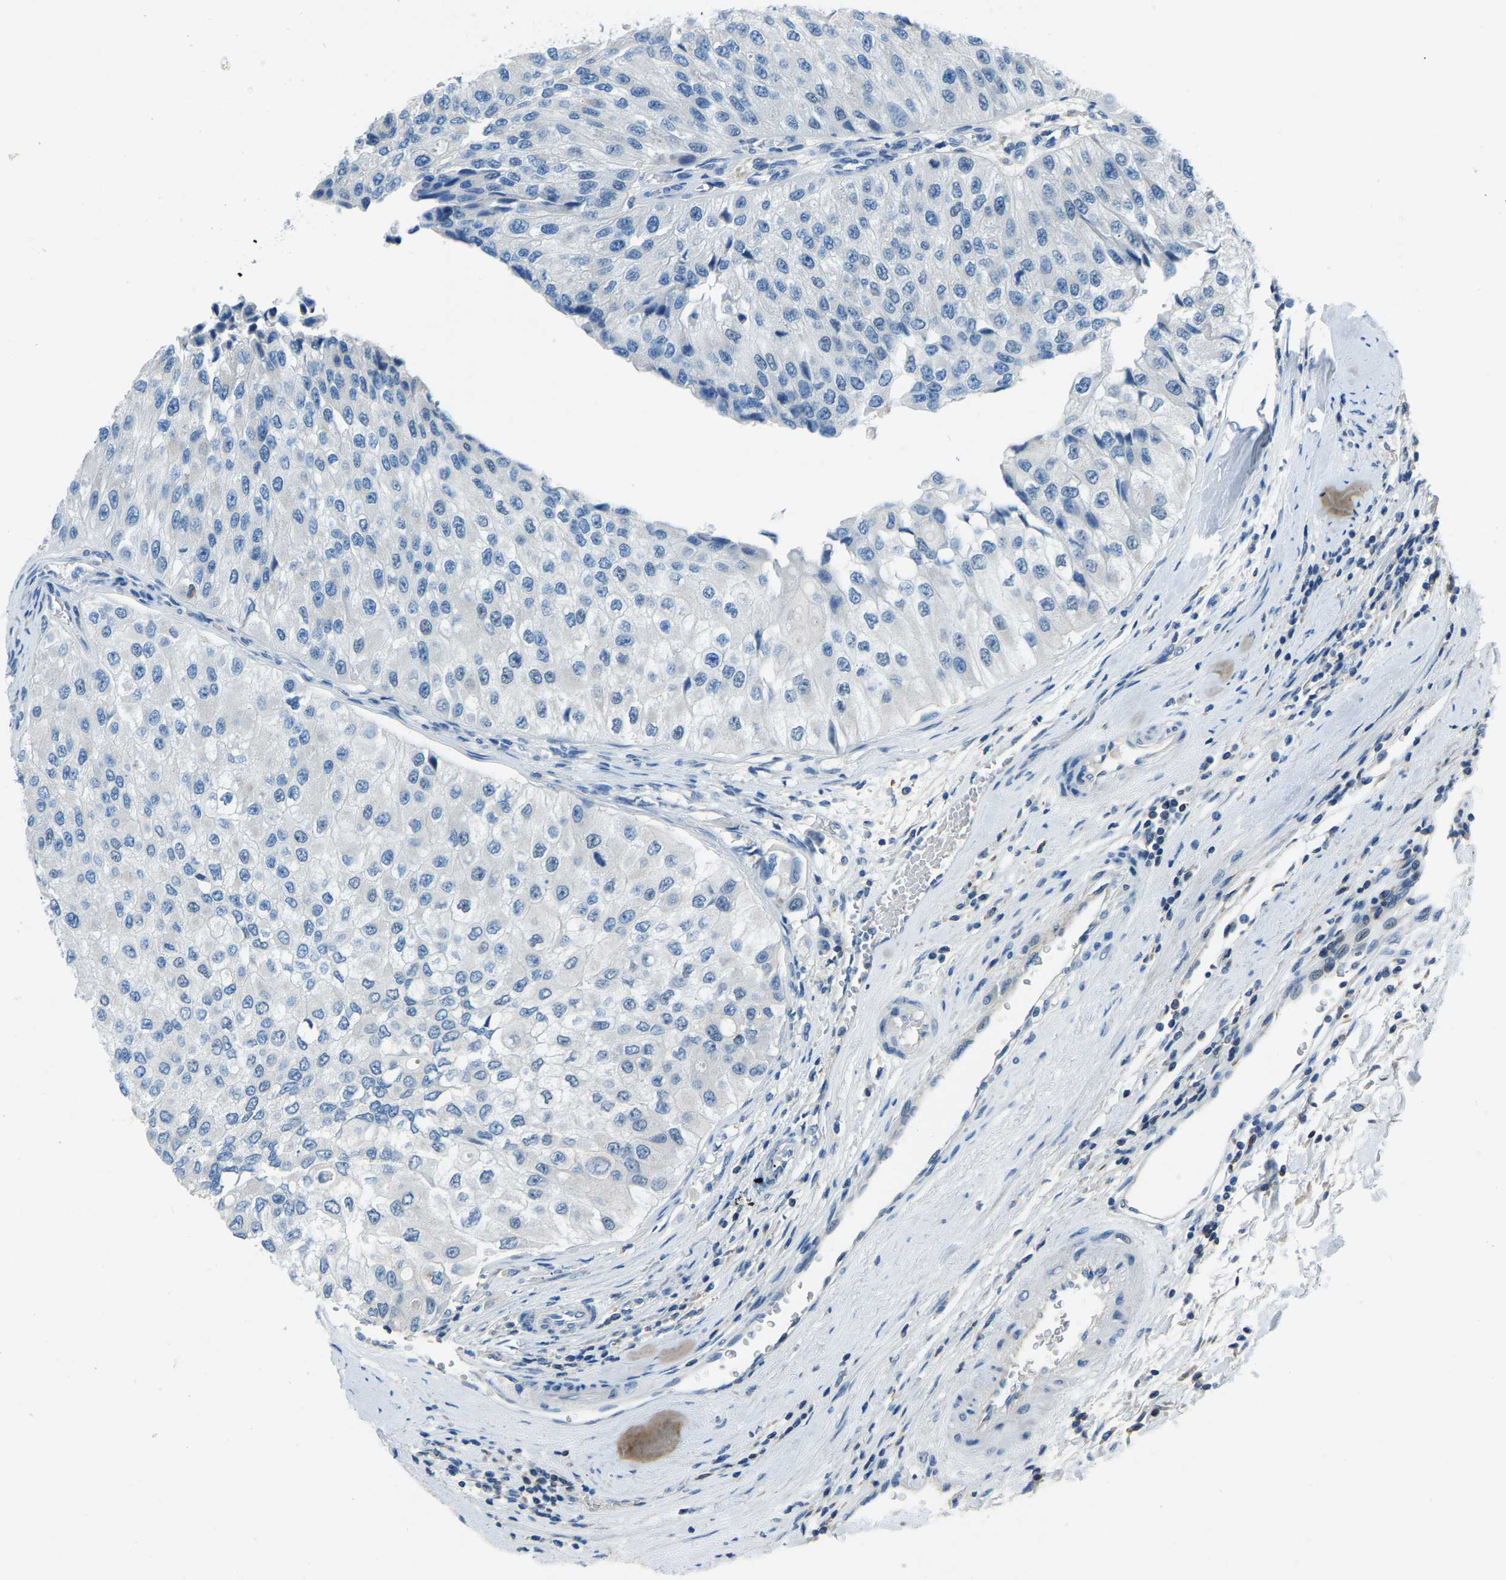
{"staining": {"intensity": "negative", "quantity": "none", "location": "none"}, "tissue": "urothelial cancer", "cell_type": "Tumor cells", "image_type": "cancer", "snomed": [{"axis": "morphology", "description": "Urothelial carcinoma, High grade"}, {"axis": "topography", "description": "Kidney"}, {"axis": "topography", "description": "Urinary bladder"}], "caption": "Tumor cells show no significant positivity in urothelial carcinoma (high-grade).", "gene": "XIRP1", "patient": {"sex": "male", "age": 77}}